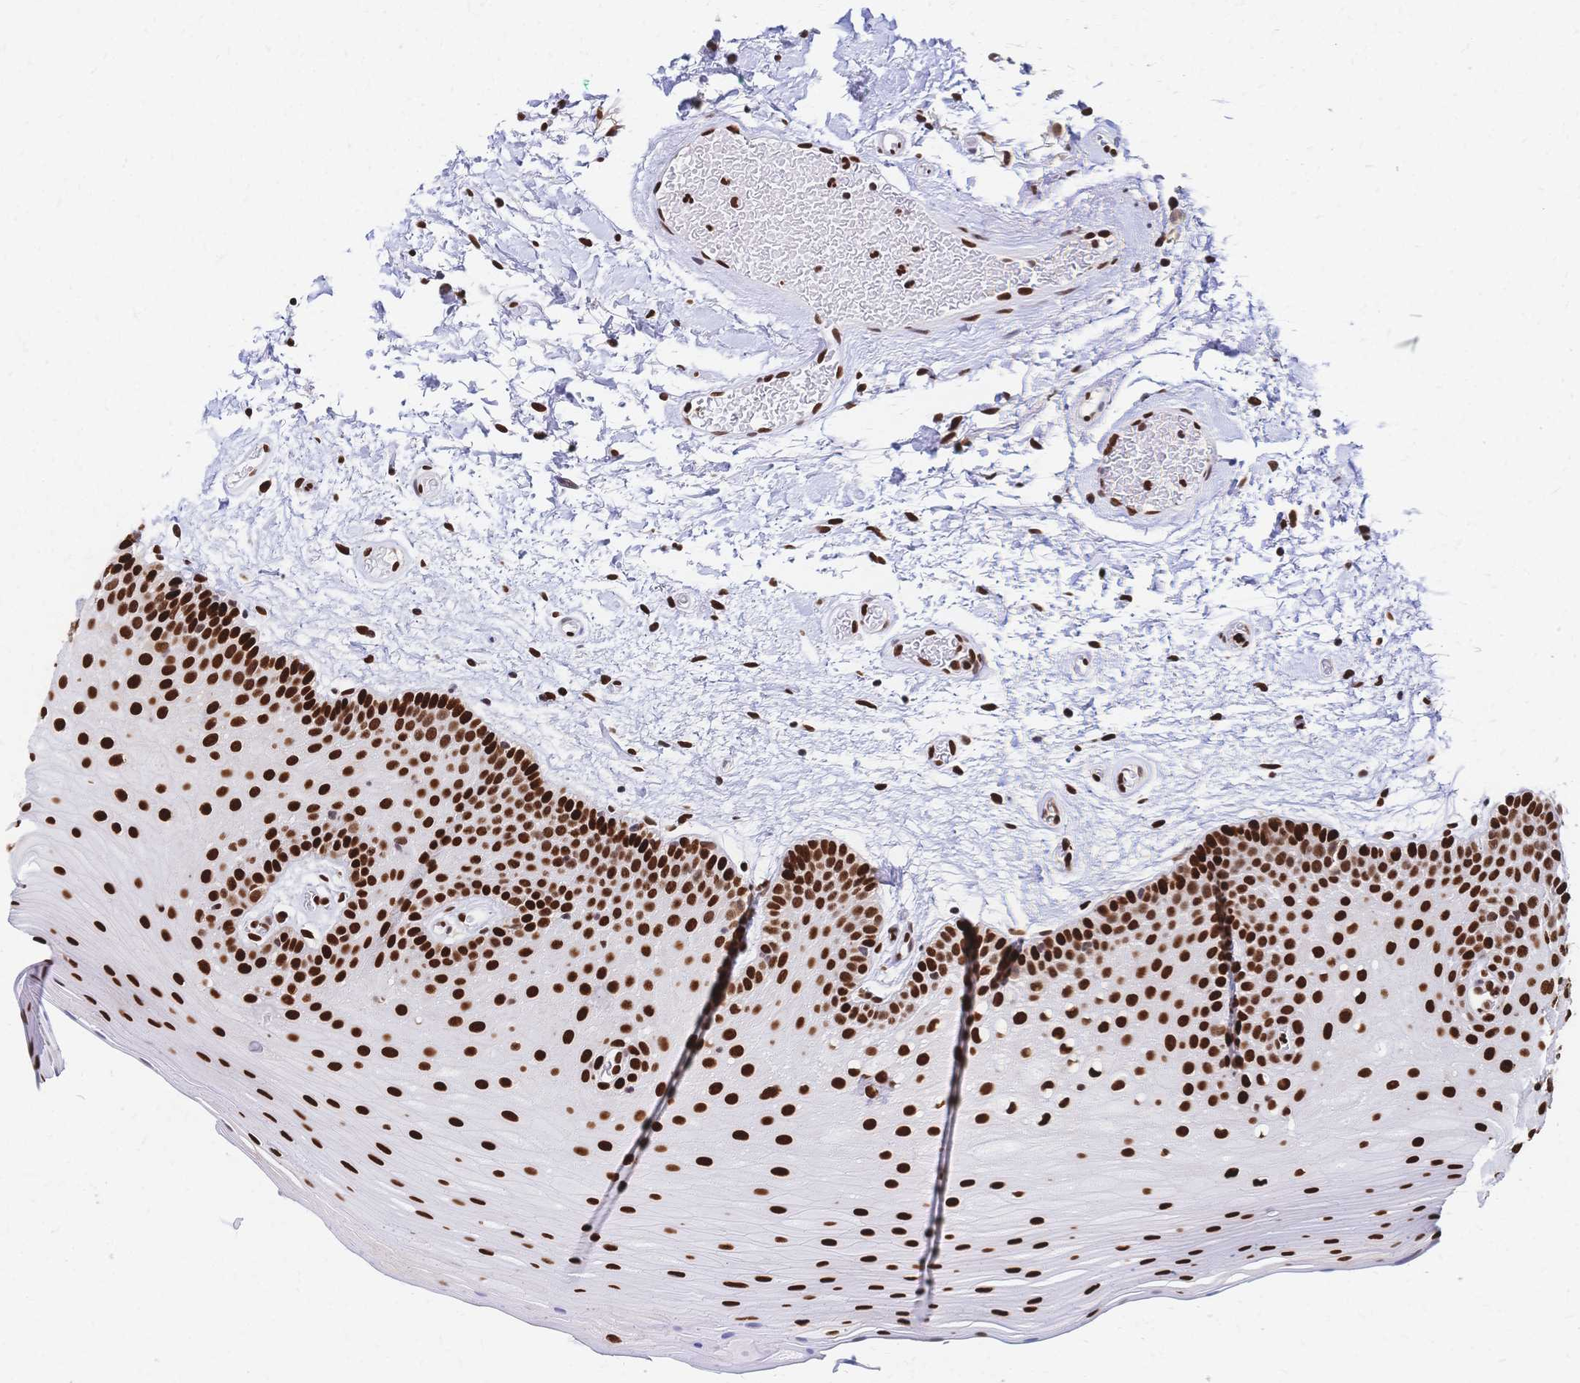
{"staining": {"intensity": "strong", "quantity": ">75%", "location": "nuclear"}, "tissue": "oral mucosa", "cell_type": "Squamous epithelial cells", "image_type": "normal", "snomed": [{"axis": "morphology", "description": "Normal tissue, NOS"}, {"axis": "morphology", "description": "Squamous cell carcinoma, NOS"}, {"axis": "topography", "description": "Oral tissue"}, {"axis": "topography", "description": "Tounge, NOS"}, {"axis": "topography", "description": "Head-Neck"}], "caption": "Immunohistochemical staining of benign oral mucosa exhibits strong nuclear protein staining in about >75% of squamous epithelial cells. Nuclei are stained in blue.", "gene": "HDGF", "patient": {"sex": "male", "age": 62}}